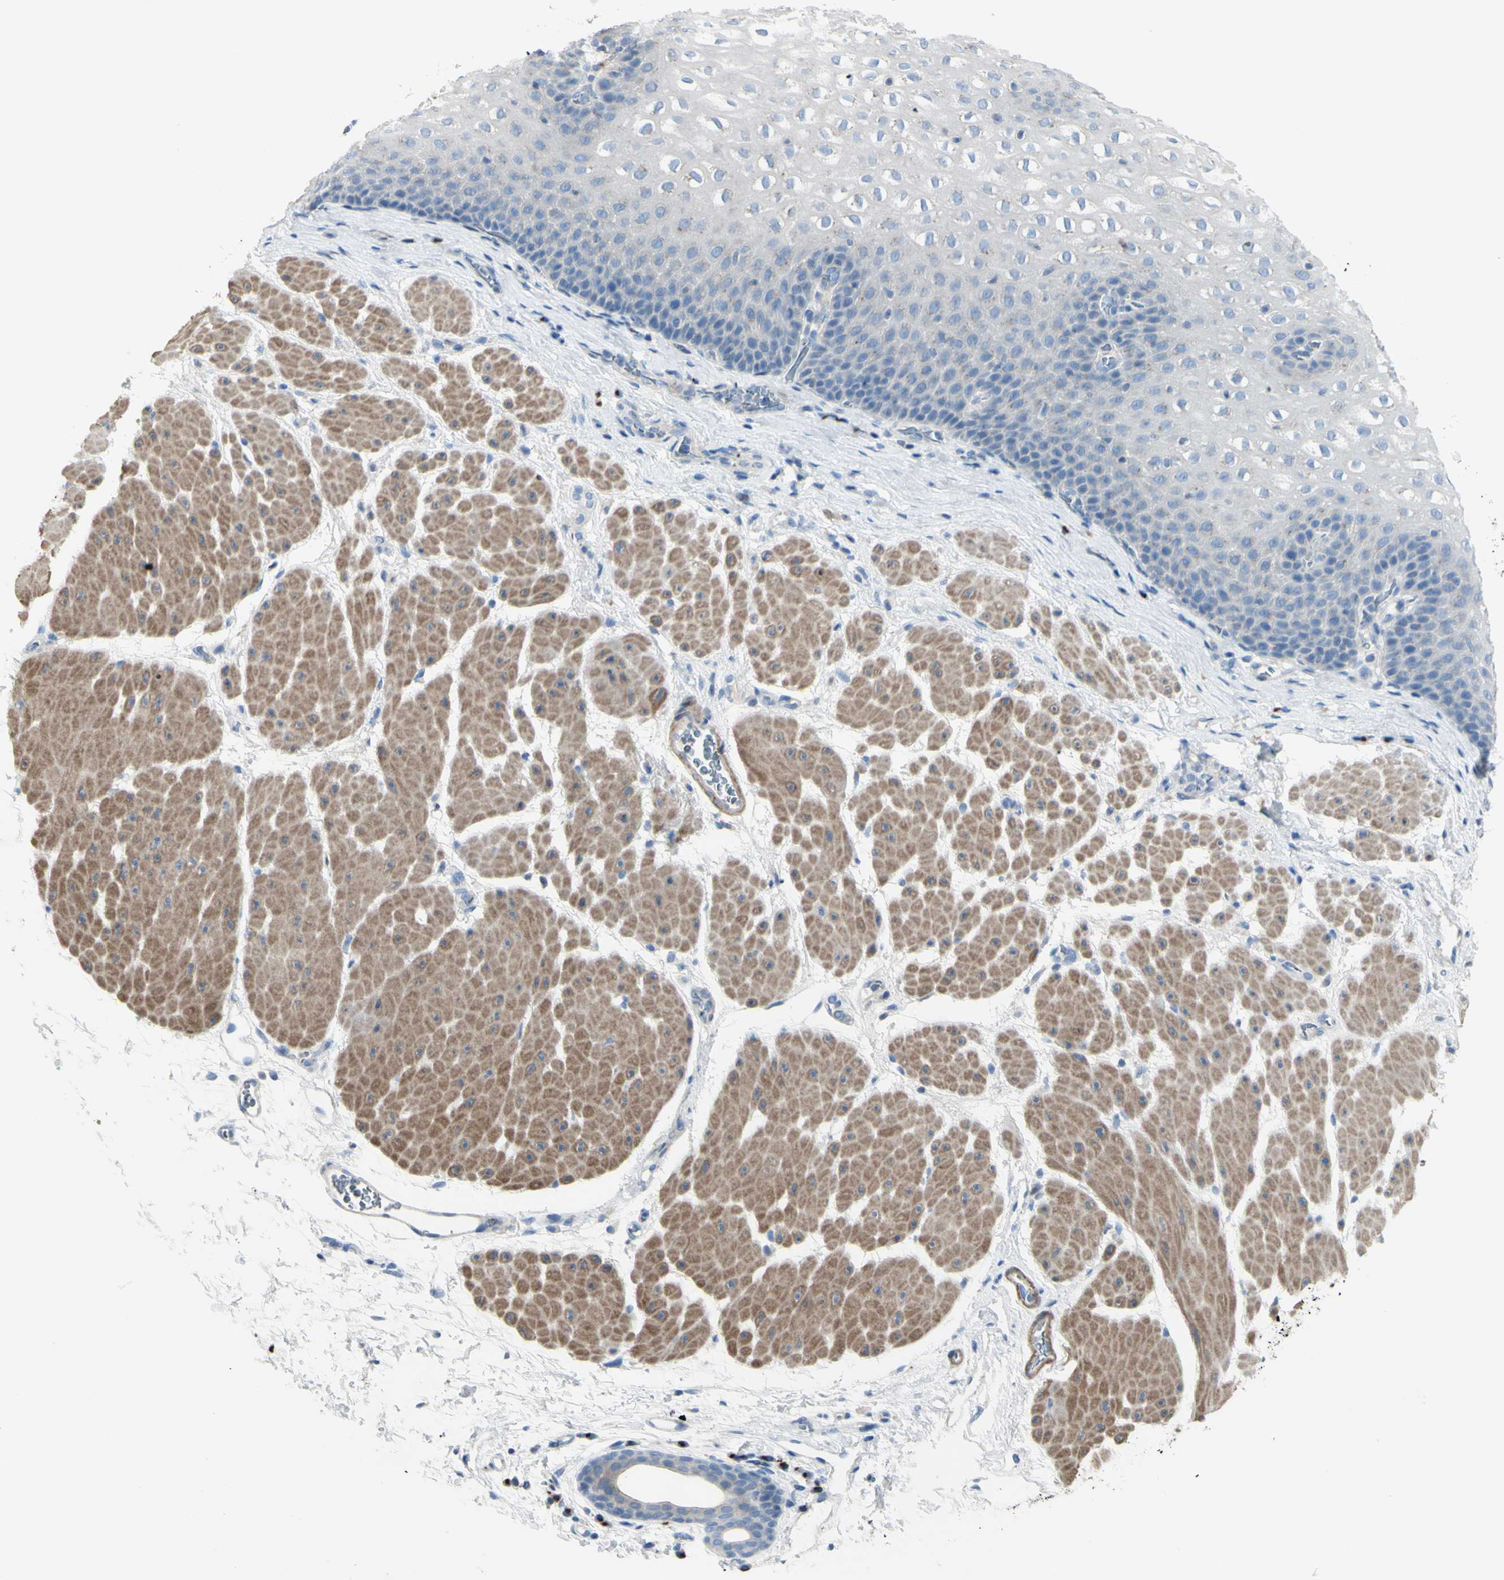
{"staining": {"intensity": "weak", "quantity": "<25%", "location": "cytoplasmic/membranous"}, "tissue": "esophagus", "cell_type": "Squamous epithelial cells", "image_type": "normal", "snomed": [{"axis": "morphology", "description": "Normal tissue, NOS"}, {"axis": "topography", "description": "Esophagus"}], "caption": "The image shows no significant expression in squamous epithelial cells of esophagus.", "gene": "B4GALT3", "patient": {"sex": "male", "age": 48}}